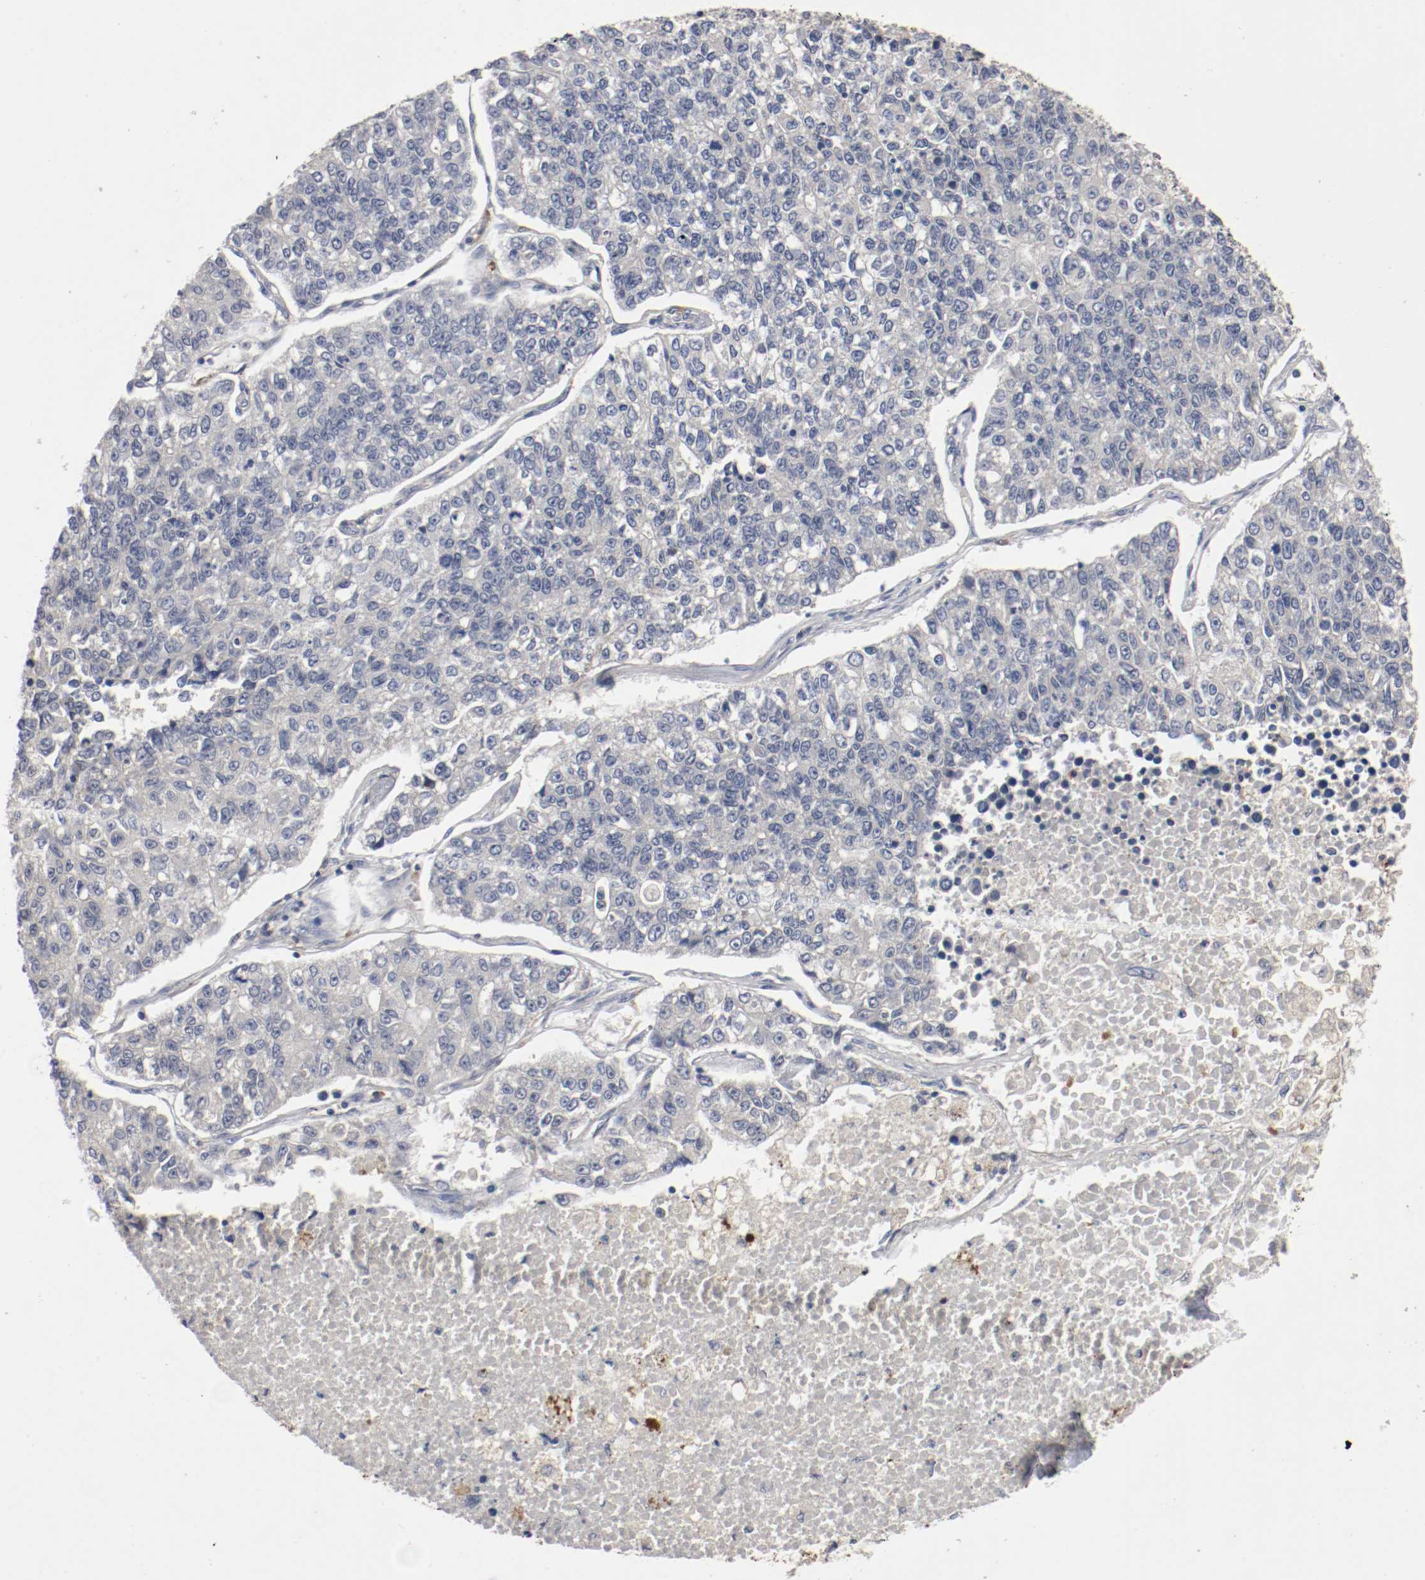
{"staining": {"intensity": "negative", "quantity": "none", "location": "none"}, "tissue": "lung cancer", "cell_type": "Tumor cells", "image_type": "cancer", "snomed": [{"axis": "morphology", "description": "Adenocarcinoma, NOS"}, {"axis": "topography", "description": "Lung"}], "caption": "Immunohistochemical staining of lung cancer (adenocarcinoma) displays no significant expression in tumor cells.", "gene": "REN", "patient": {"sex": "male", "age": 49}}